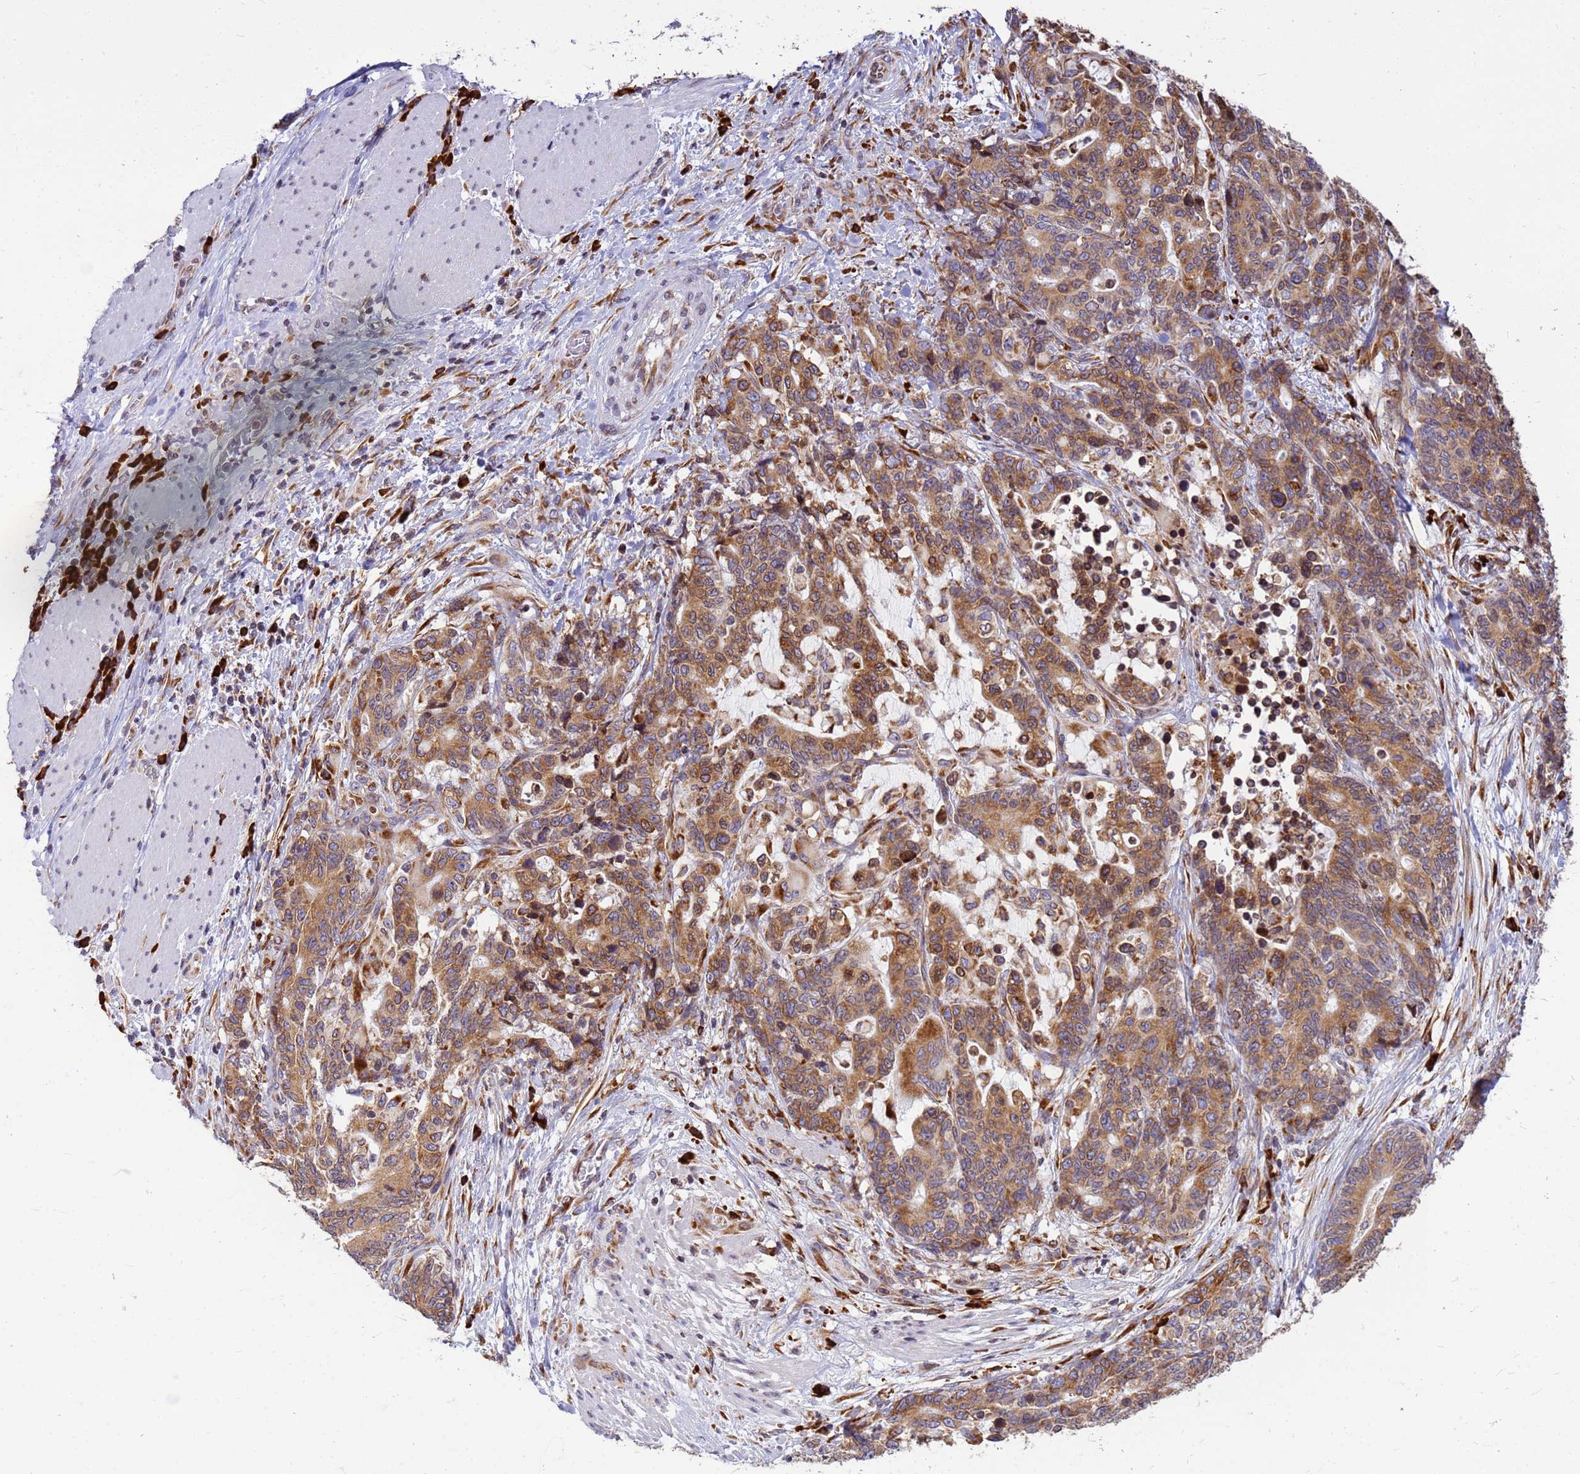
{"staining": {"intensity": "moderate", "quantity": ">75%", "location": "cytoplasmic/membranous"}, "tissue": "stomach cancer", "cell_type": "Tumor cells", "image_type": "cancer", "snomed": [{"axis": "morphology", "description": "Normal tissue, NOS"}, {"axis": "morphology", "description": "Adenocarcinoma, NOS"}, {"axis": "topography", "description": "Stomach"}], "caption": "This is an image of immunohistochemistry (IHC) staining of adenocarcinoma (stomach), which shows moderate expression in the cytoplasmic/membranous of tumor cells.", "gene": "SSR4", "patient": {"sex": "female", "age": 64}}